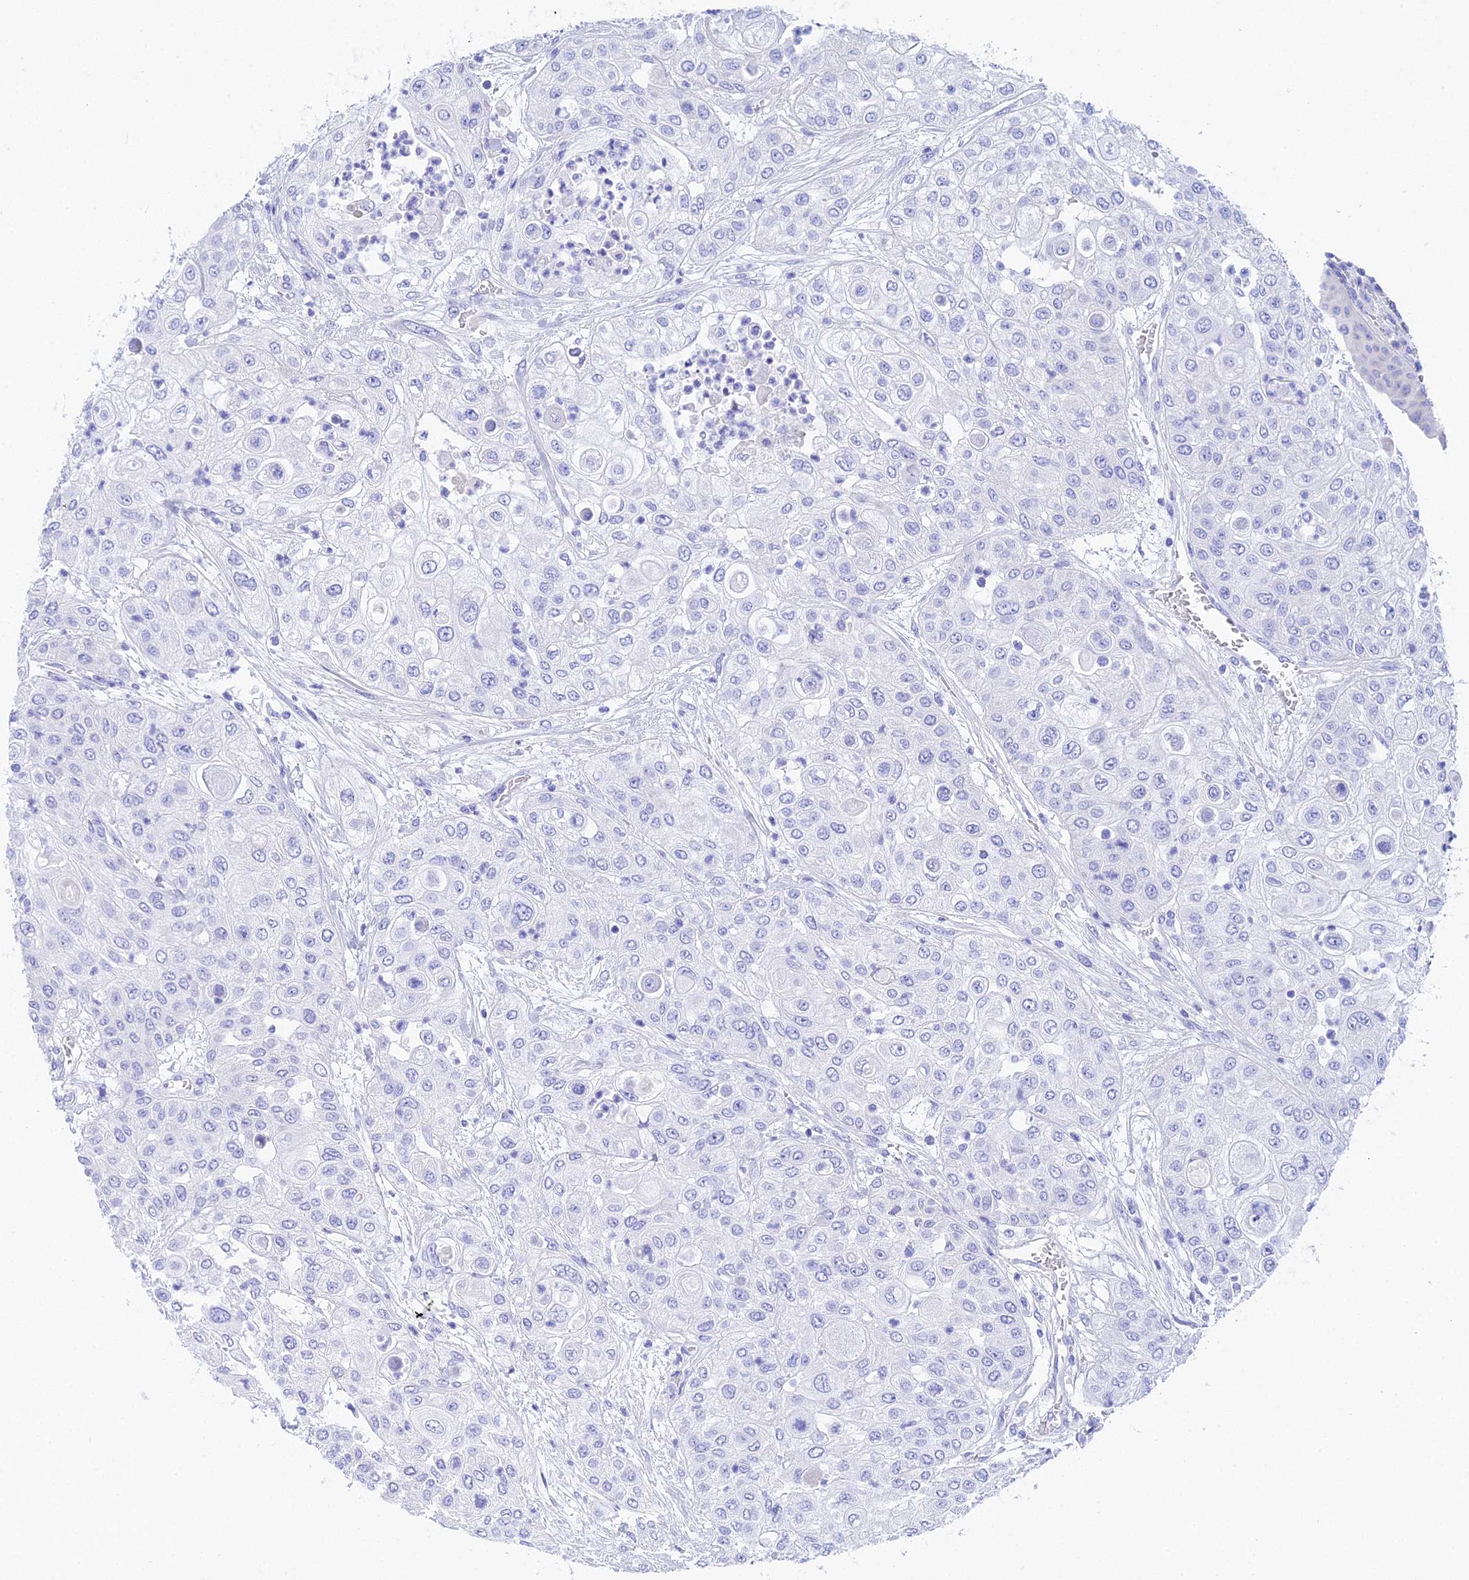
{"staining": {"intensity": "negative", "quantity": "none", "location": "none"}, "tissue": "urothelial cancer", "cell_type": "Tumor cells", "image_type": "cancer", "snomed": [{"axis": "morphology", "description": "Urothelial carcinoma, High grade"}, {"axis": "topography", "description": "Urinary bladder"}], "caption": "DAB immunohistochemical staining of urothelial cancer demonstrates no significant expression in tumor cells. Brightfield microscopy of immunohistochemistry stained with DAB (3,3'-diaminobenzidine) (brown) and hematoxylin (blue), captured at high magnification.", "gene": "REG1A", "patient": {"sex": "female", "age": 79}}